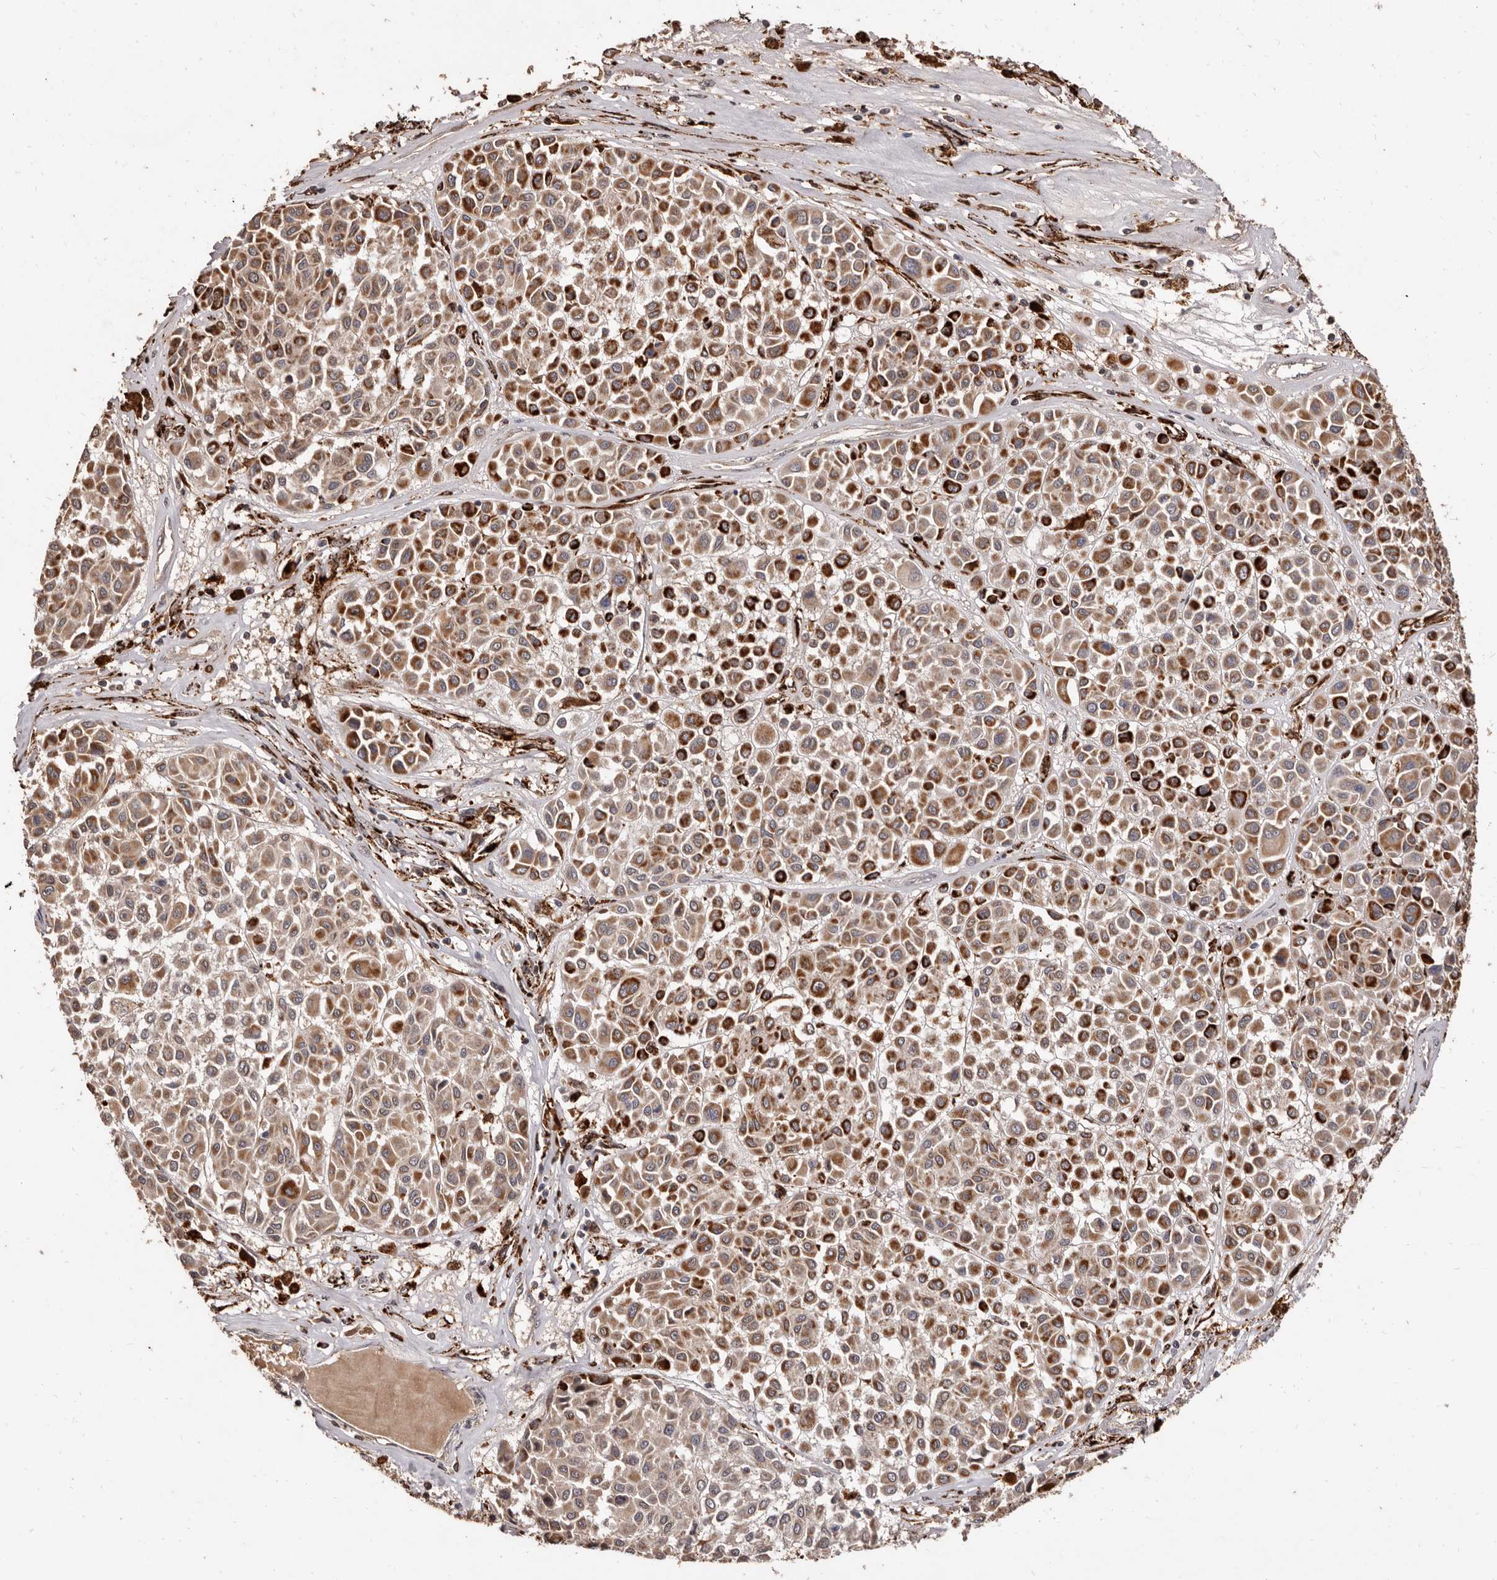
{"staining": {"intensity": "moderate", "quantity": ">75%", "location": "cytoplasmic/membranous"}, "tissue": "melanoma", "cell_type": "Tumor cells", "image_type": "cancer", "snomed": [{"axis": "morphology", "description": "Malignant melanoma, Metastatic site"}, {"axis": "topography", "description": "Soft tissue"}], "caption": "Melanoma stained with a brown dye demonstrates moderate cytoplasmic/membranous positive expression in approximately >75% of tumor cells.", "gene": "AKAP7", "patient": {"sex": "male", "age": 41}}